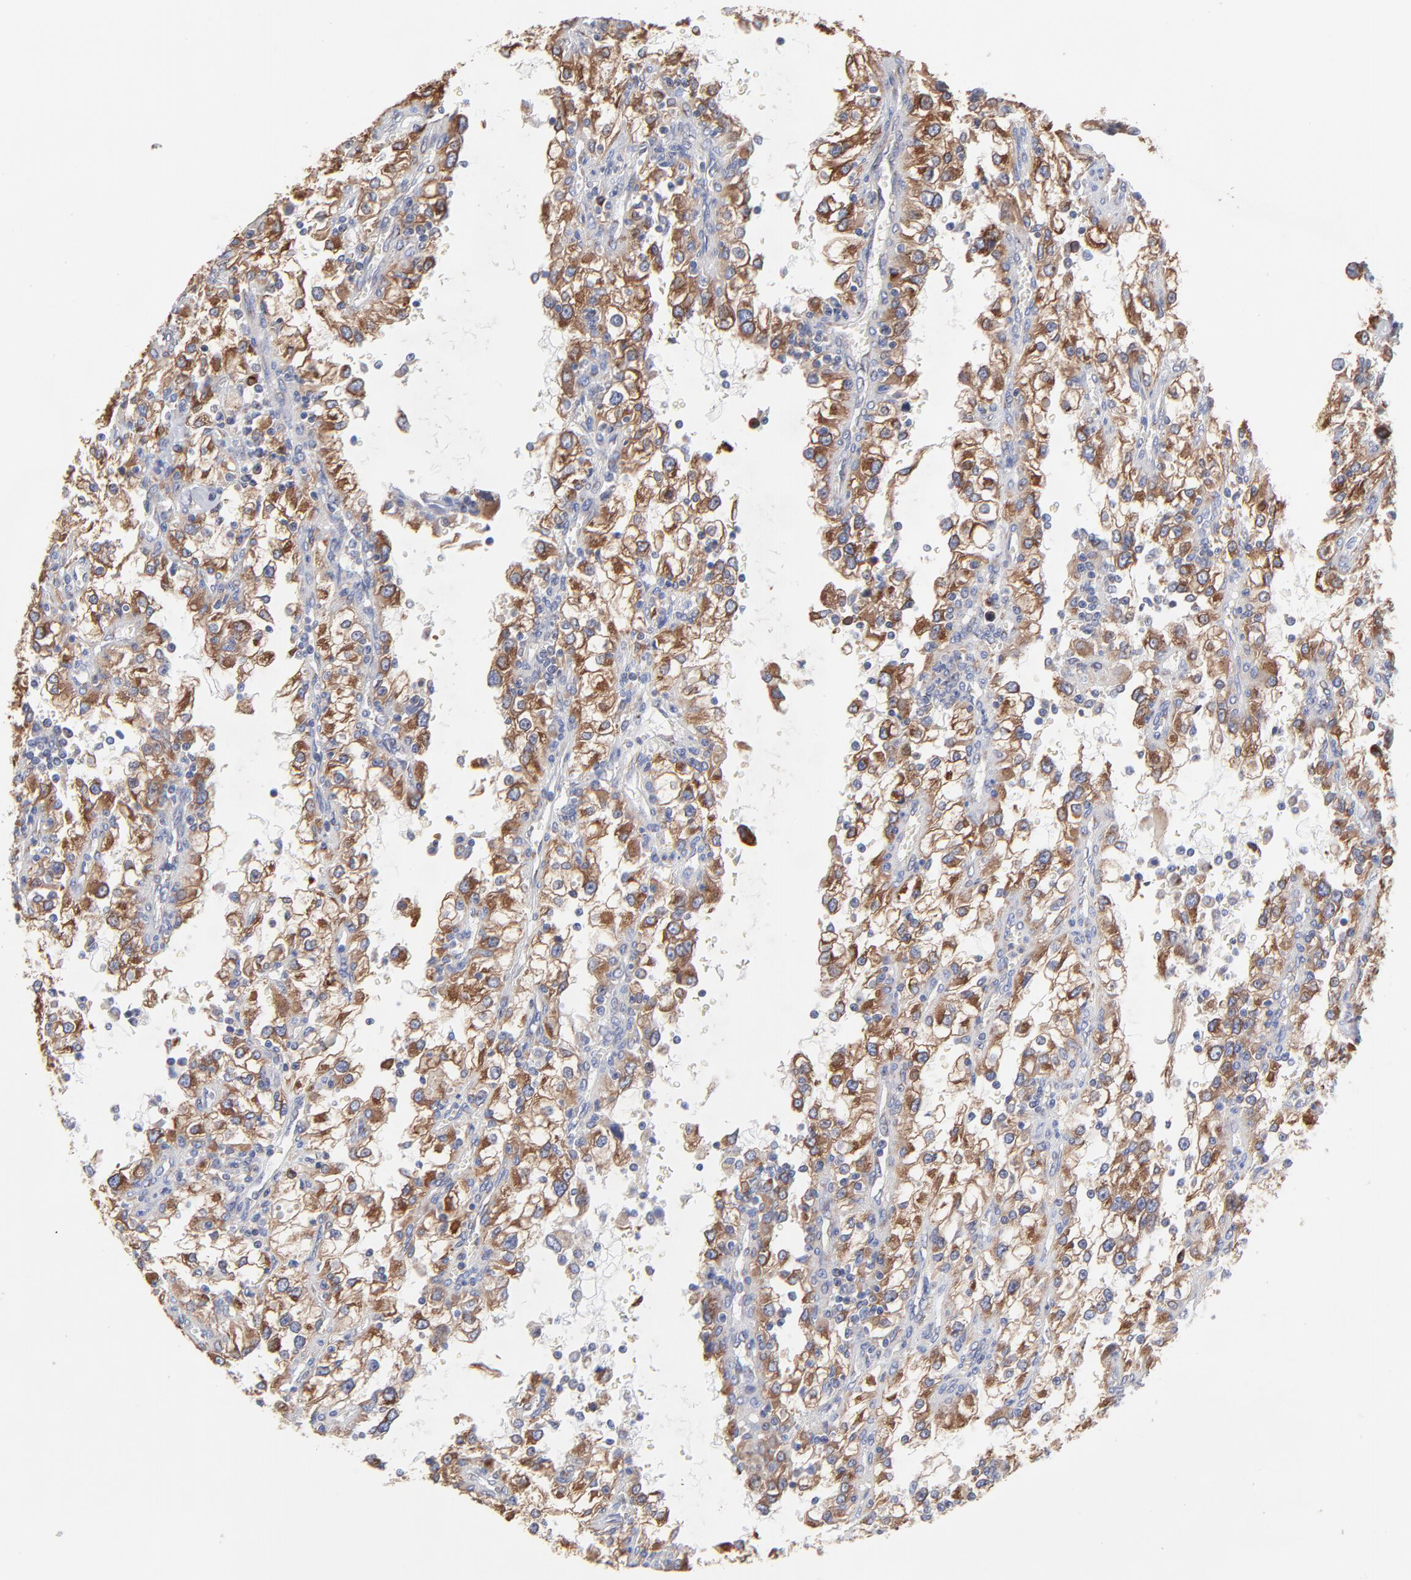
{"staining": {"intensity": "moderate", "quantity": ">75%", "location": "cytoplasmic/membranous"}, "tissue": "renal cancer", "cell_type": "Tumor cells", "image_type": "cancer", "snomed": [{"axis": "morphology", "description": "Adenocarcinoma, NOS"}, {"axis": "topography", "description": "Kidney"}], "caption": "Immunohistochemistry (IHC) photomicrograph of neoplastic tissue: human renal cancer (adenocarcinoma) stained using immunohistochemistry reveals medium levels of moderate protein expression localized specifically in the cytoplasmic/membranous of tumor cells, appearing as a cytoplasmic/membranous brown color.", "gene": "LMAN1", "patient": {"sex": "female", "age": 52}}